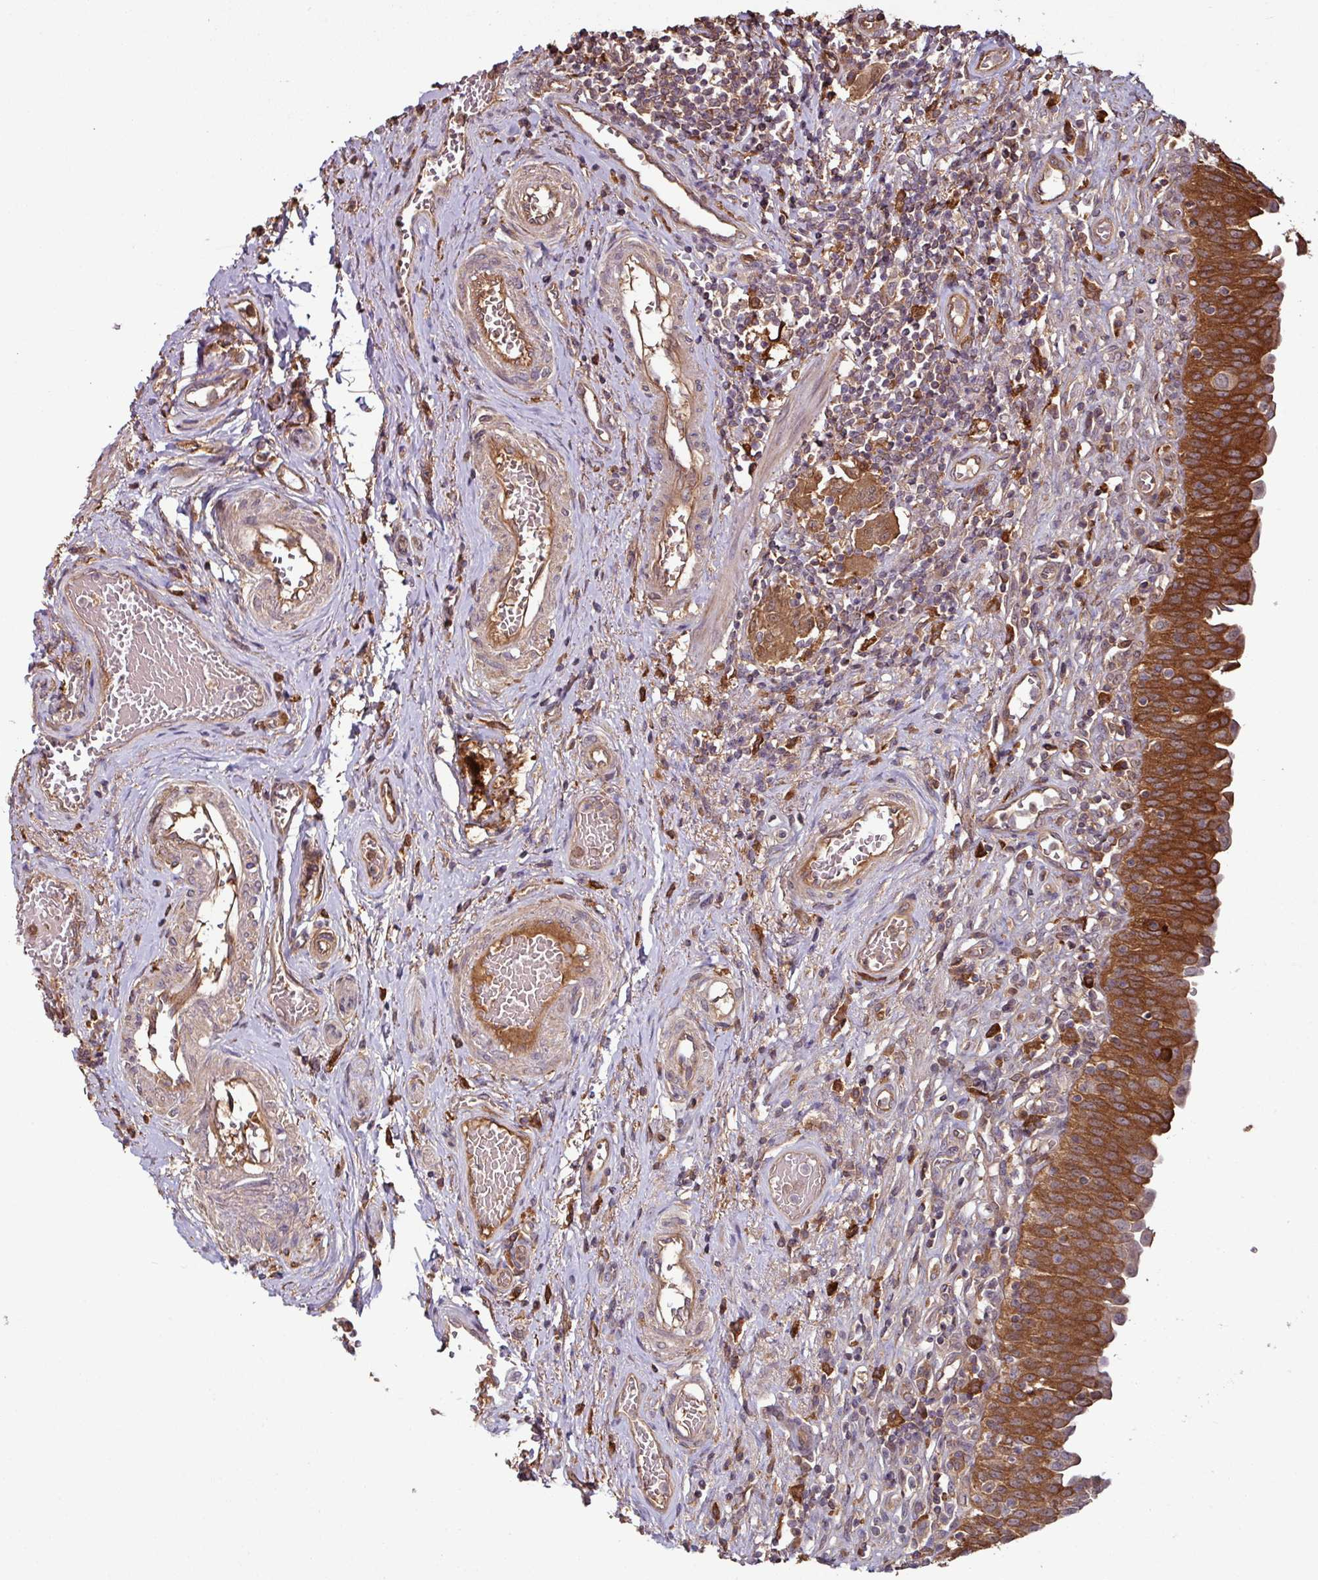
{"staining": {"intensity": "strong", "quantity": ">75%", "location": "cytoplasmic/membranous"}, "tissue": "urinary bladder", "cell_type": "Urothelial cells", "image_type": "normal", "snomed": [{"axis": "morphology", "description": "Normal tissue, NOS"}, {"axis": "topography", "description": "Urinary bladder"}], "caption": "Human urinary bladder stained with a brown dye displays strong cytoplasmic/membranous positive staining in about >75% of urothelial cells.", "gene": "GNPDA1", "patient": {"sex": "male", "age": 71}}